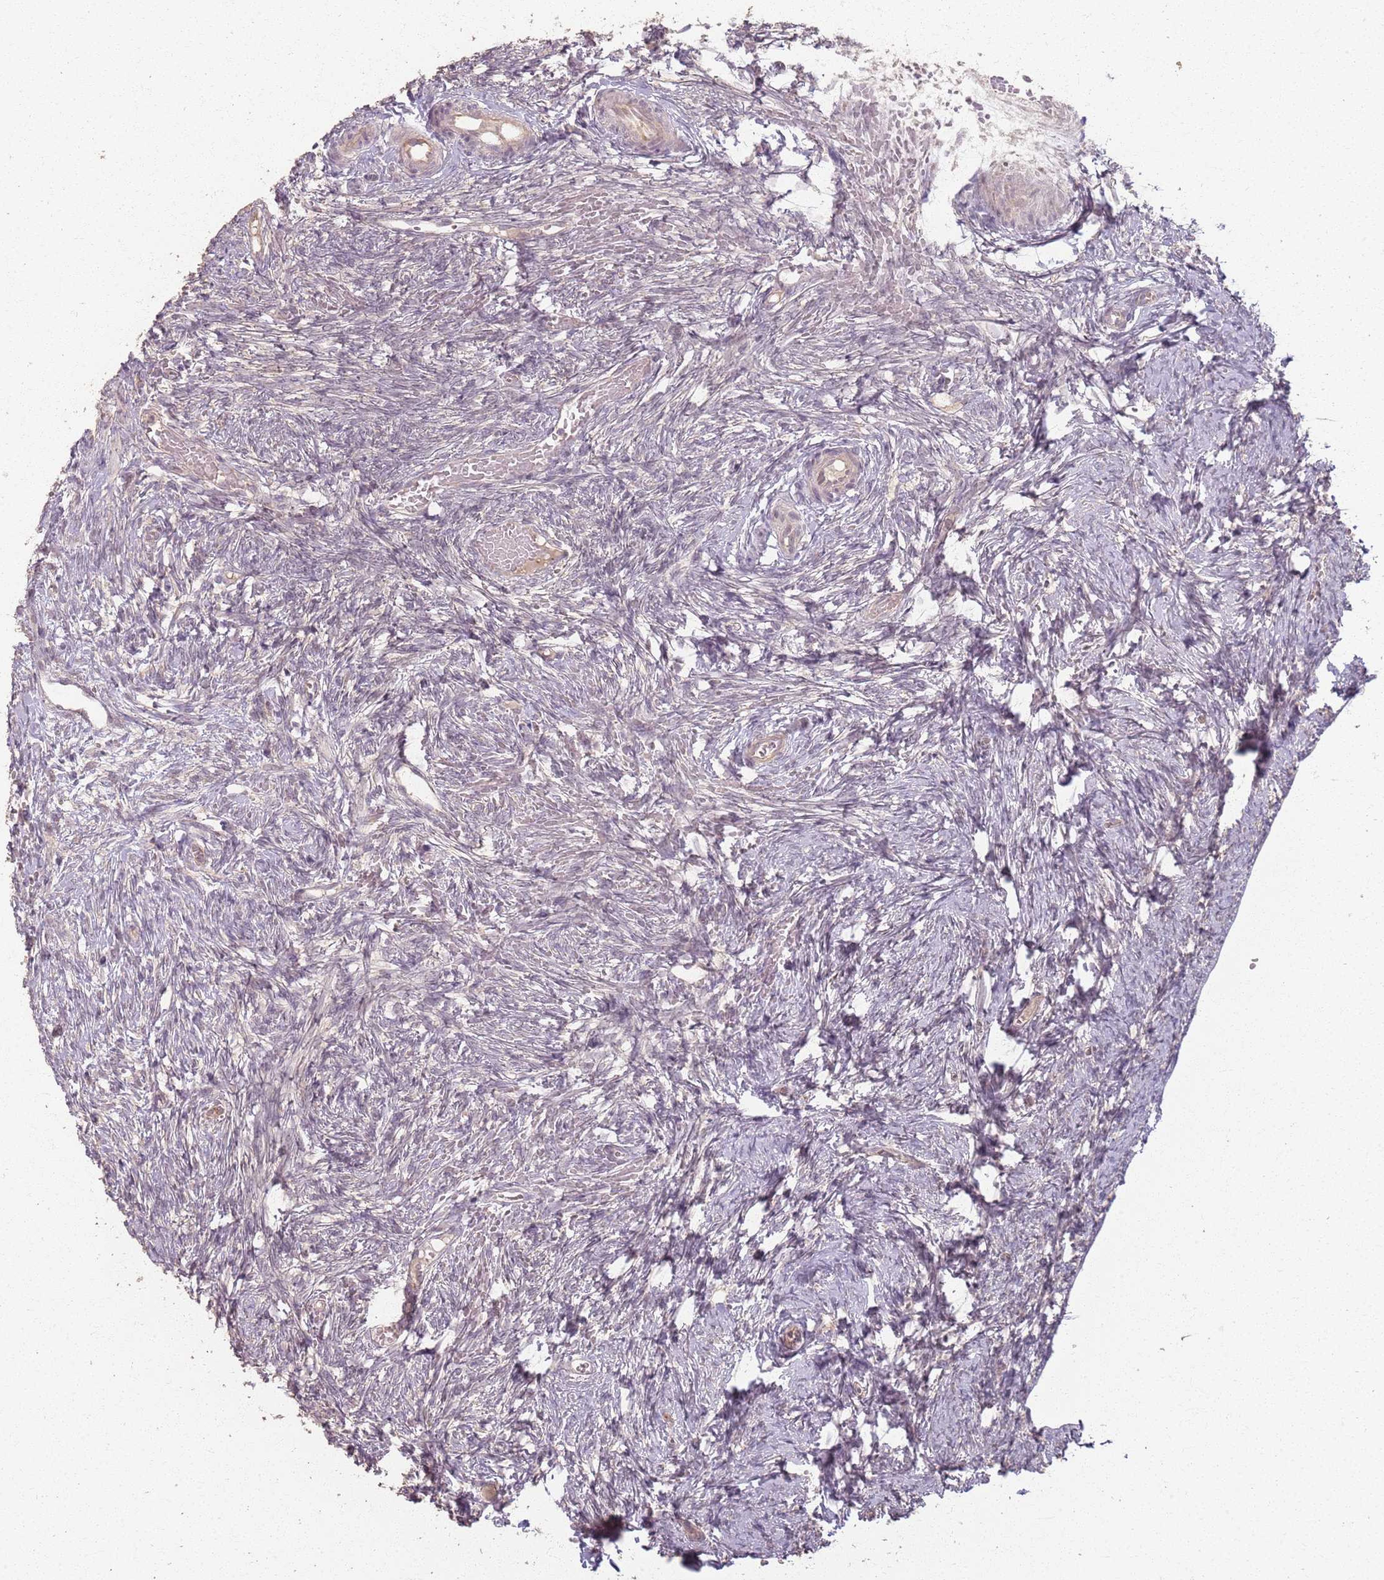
{"staining": {"intensity": "negative", "quantity": "none", "location": "none"}, "tissue": "ovary", "cell_type": "Ovarian stroma cells", "image_type": "normal", "snomed": [{"axis": "morphology", "description": "Adenocarcinoma, NOS"}, {"axis": "topography", "description": "Endometrium"}], "caption": "This is an IHC photomicrograph of normal human ovary. There is no staining in ovarian stroma cells.", "gene": "CCDC168", "patient": {"sex": "female", "age": 32}}